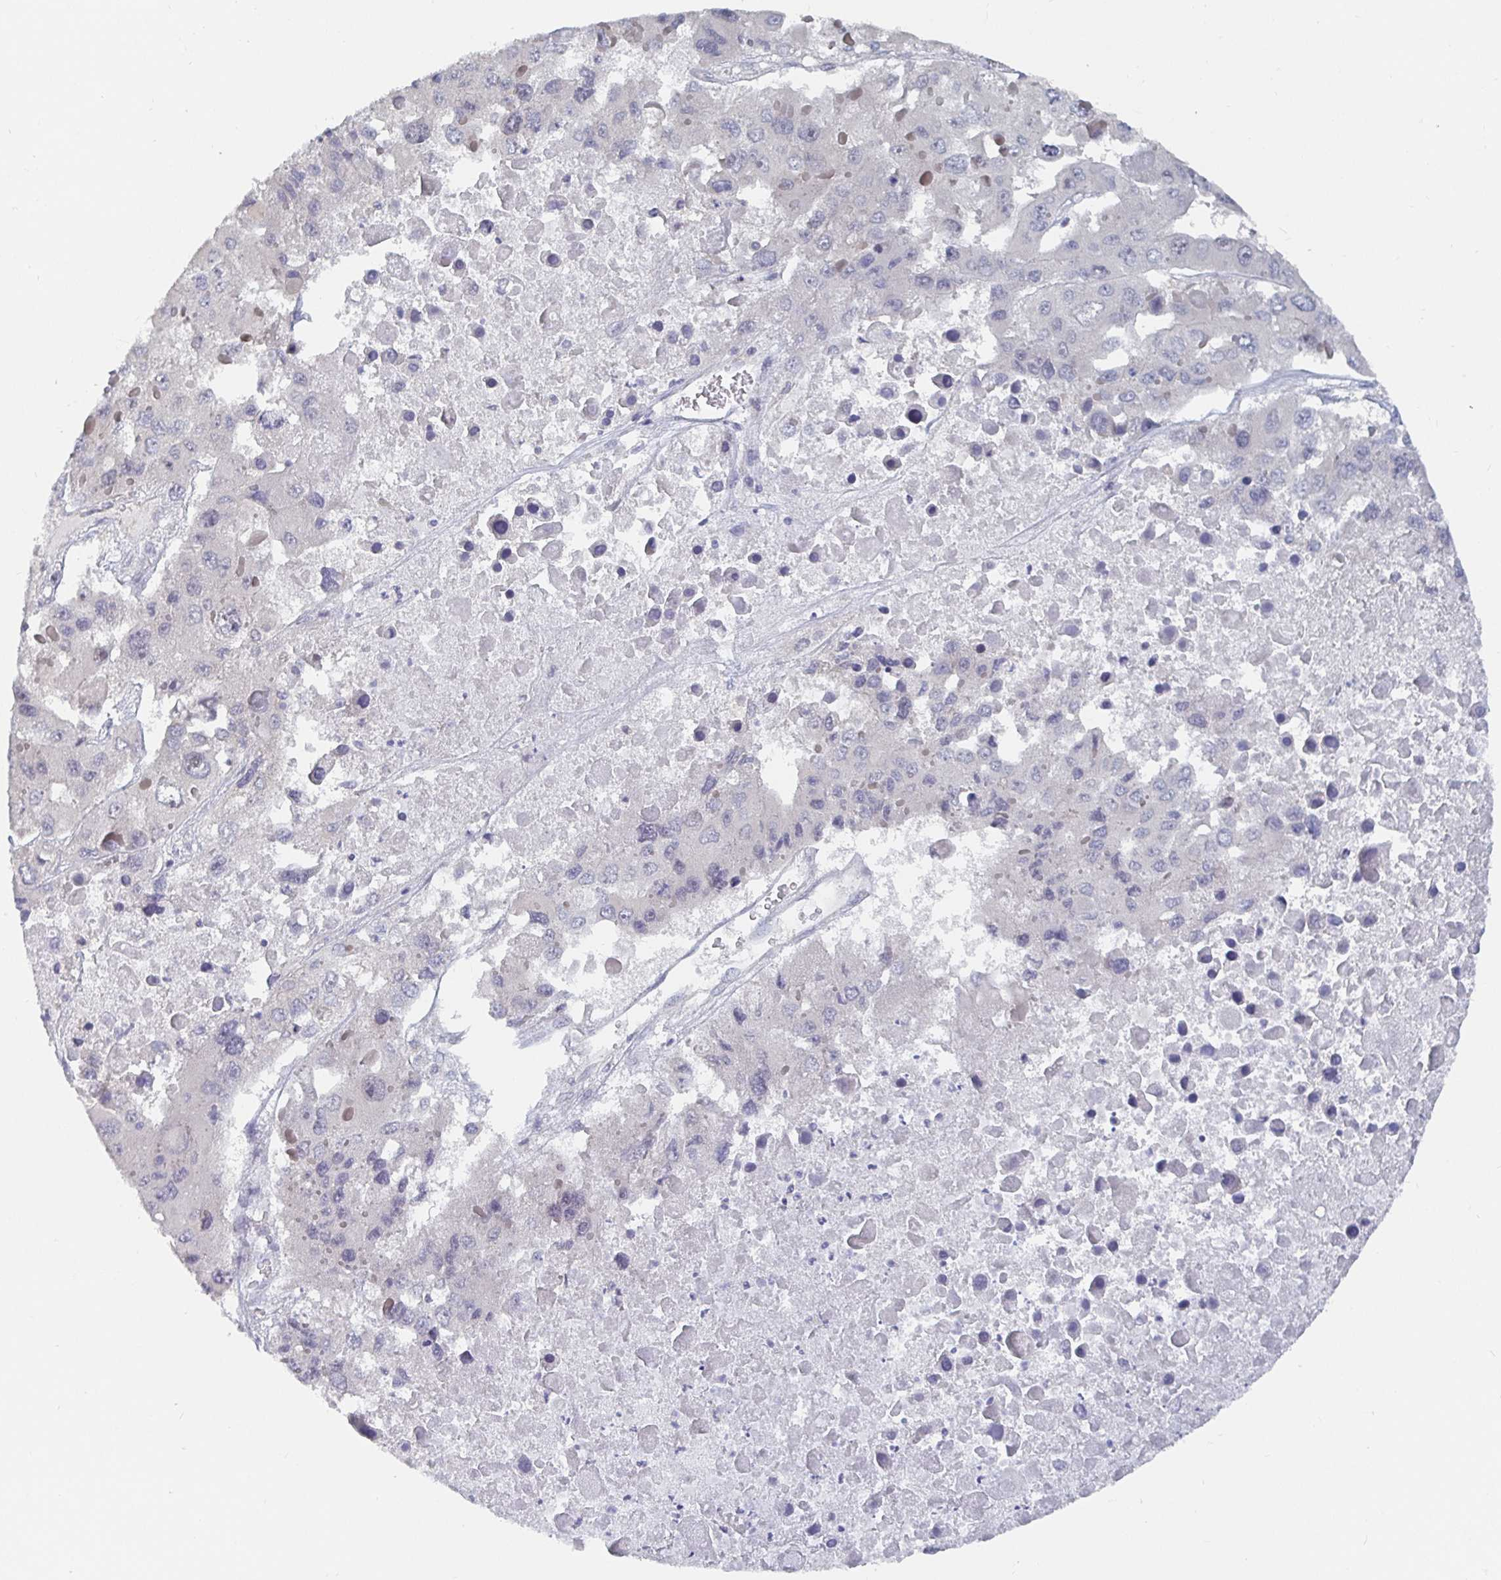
{"staining": {"intensity": "negative", "quantity": "none", "location": "none"}, "tissue": "liver cancer", "cell_type": "Tumor cells", "image_type": "cancer", "snomed": [{"axis": "morphology", "description": "Carcinoma, Hepatocellular, NOS"}, {"axis": "topography", "description": "Liver"}], "caption": "Immunohistochemistry of liver cancer displays no positivity in tumor cells. (DAB (3,3'-diaminobenzidine) immunohistochemistry (IHC), high magnification).", "gene": "MEIS1", "patient": {"sex": "female", "age": 41}}